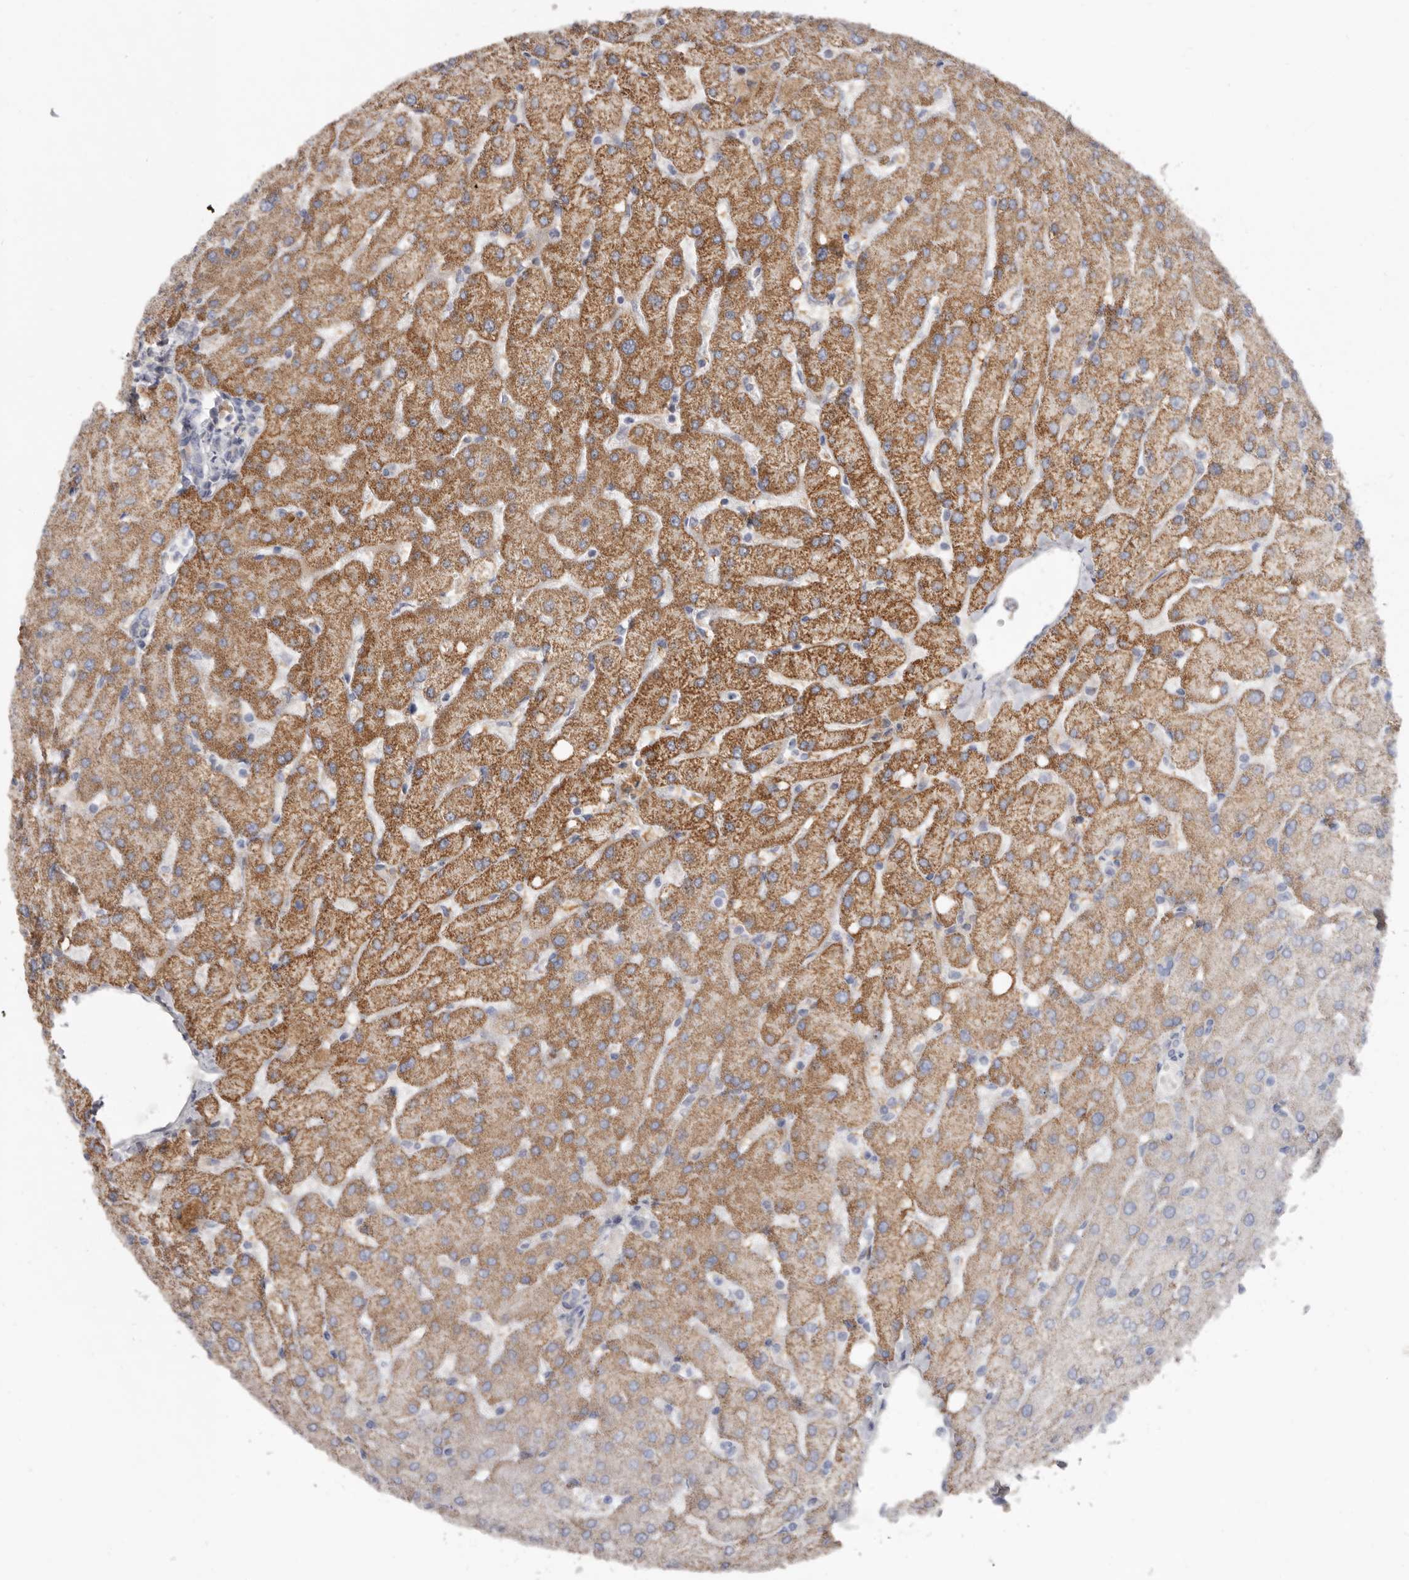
{"staining": {"intensity": "negative", "quantity": "none", "location": "none"}, "tissue": "liver", "cell_type": "Cholangiocytes", "image_type": "normal", "snomed": [{"axis": "morphology", "description": "Normal tissue, NOS"}, {"axis": "topography", "description": "Liver"}], "caption": "Human liver stained for a protein using immunohistochemistry reveals no staining in cholangiocytes.", "gene": "SPTA1", "patient": {"sex": "female", "age": 54}}